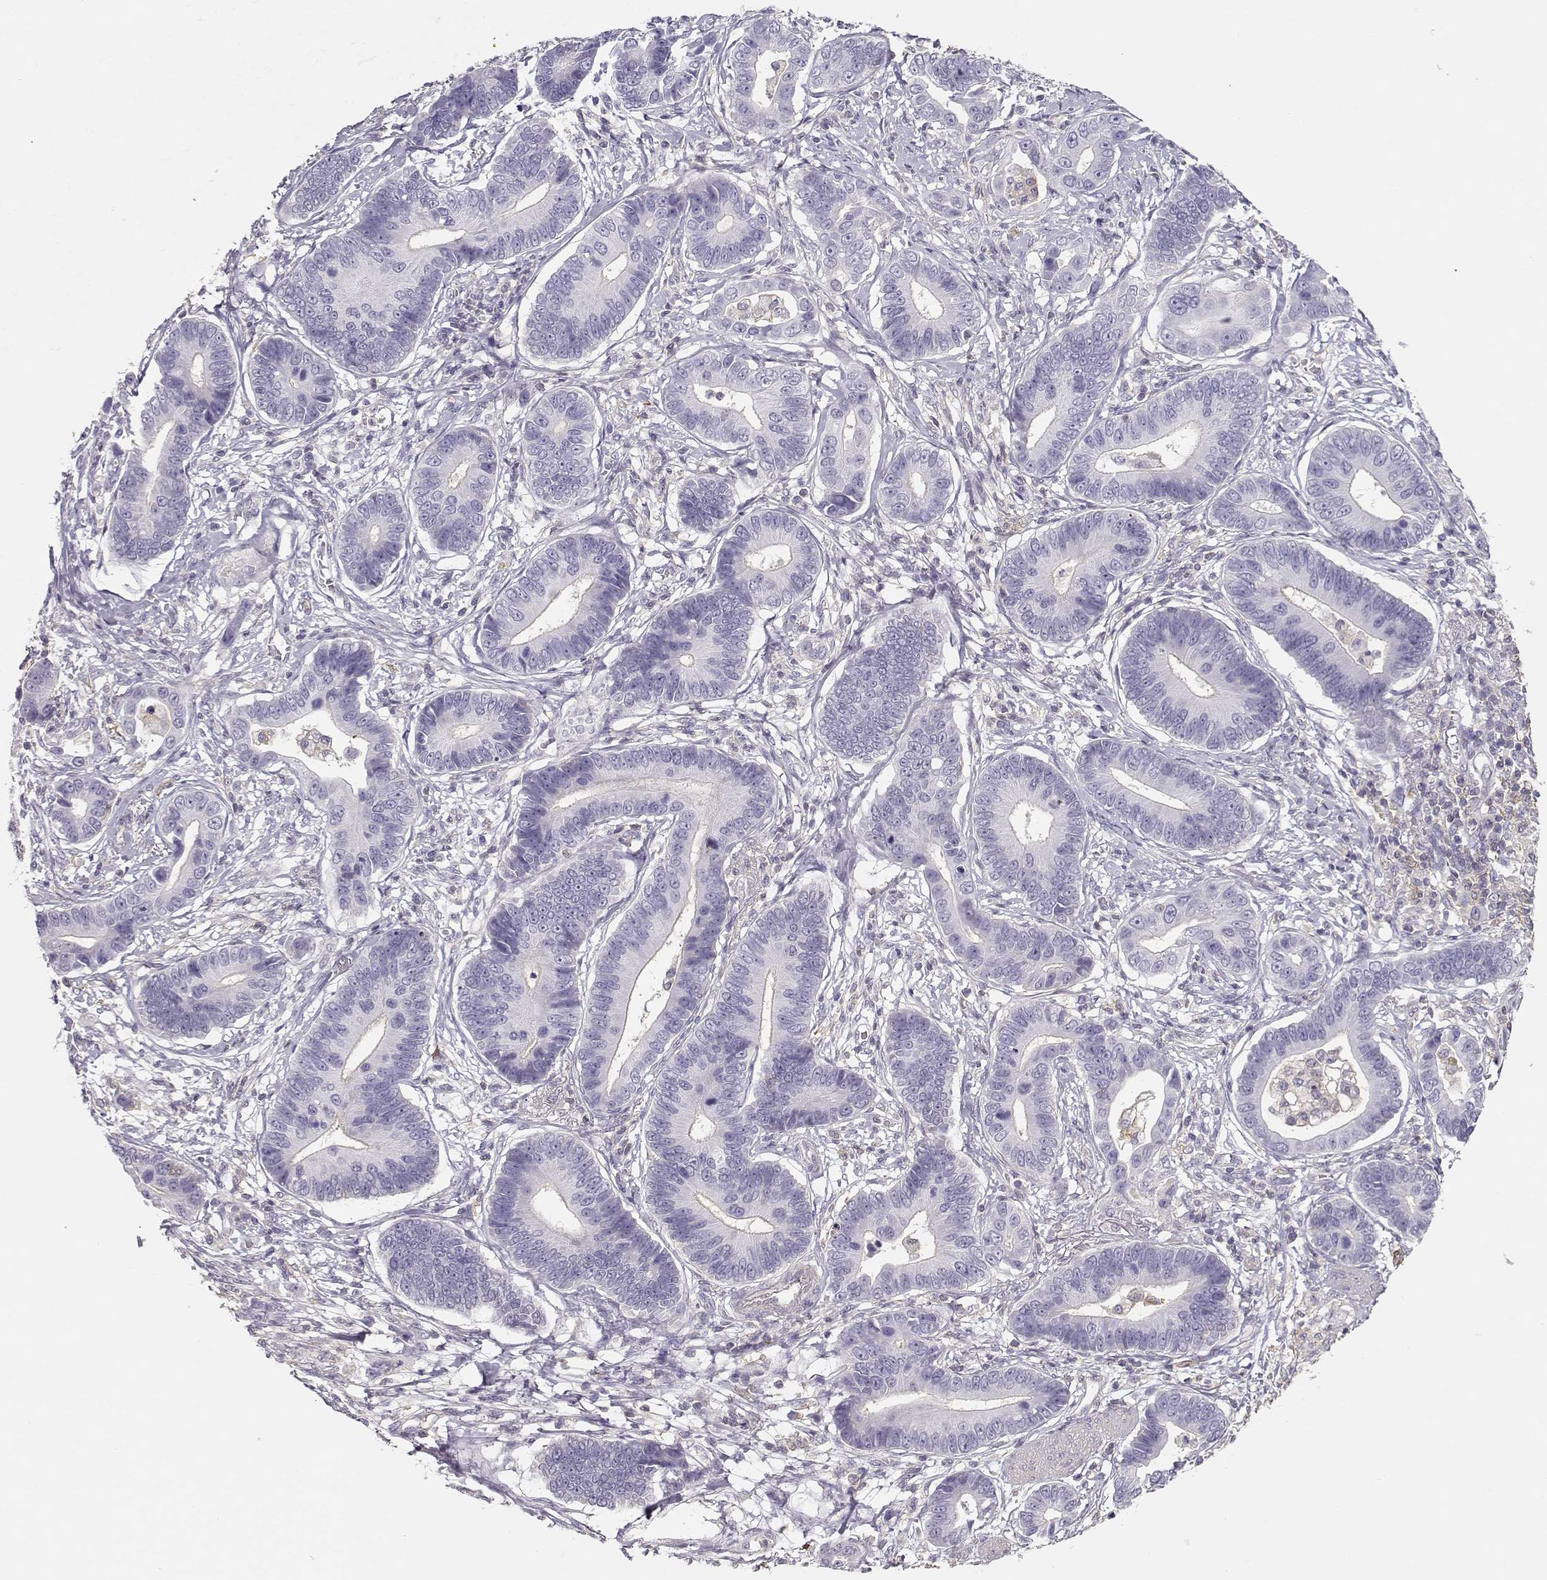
{"staining": {"intensity": "negative", "quantity": "none", "location": "none"}, "tissue": "stomach cancer", "cell_type": "Tumor cells", "image_type": "cancer", "snomed": [{"axis": "morphology", "description": "Adenocarcinoma, NOS"}, {"axis": "topography", "description": "Stomach"}], "caption": "The micrograph shows no staining of tumor cells in stomach cancer (adenocarcinoma).", "gene": "DAPL1", "patient": {"sex": "male", "age": 84}}